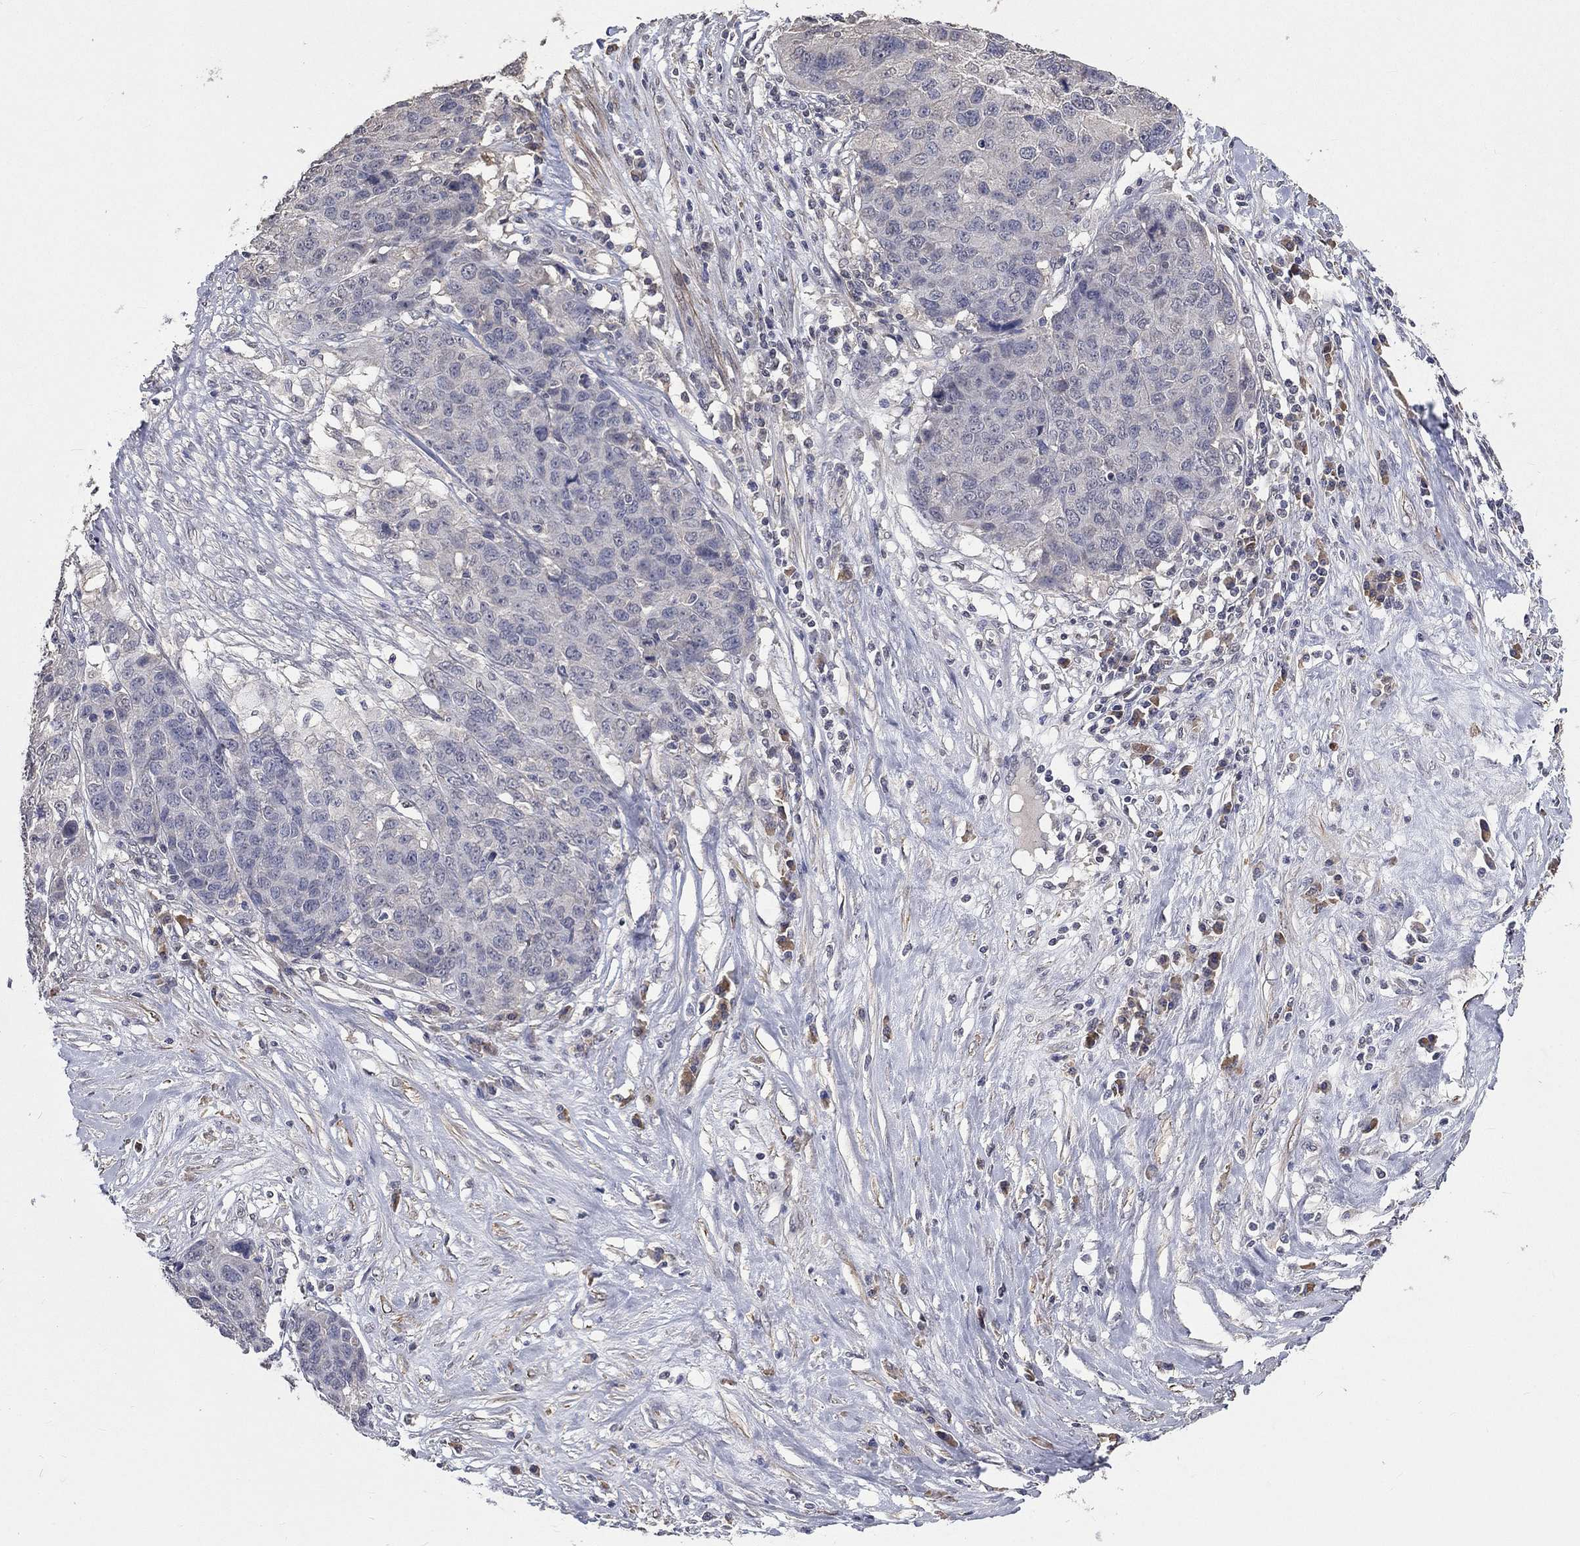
{"staining": {"intensity": "negative", "quantity": "none", "location": "none"}, "tissue": "ovarian cancer", "cell_type": "Tumor cells", "image_type": "cancer", "snomed": [{"axis": "morphology", "description": "Cystadenocarcinoma, serous, NOS"}, {"axis": "topography", "description": "Ovary"}], "caption": "Immunohistochemistry image of neoplastic tissue: ovarian serous cystadenocarcinoma stained with DAB (3,3'-diaminobenzidine) displays no significant protein staining in tumor cells.", "gene": "ZBTB18", "patient": {"sex": "female", "age": 87}}